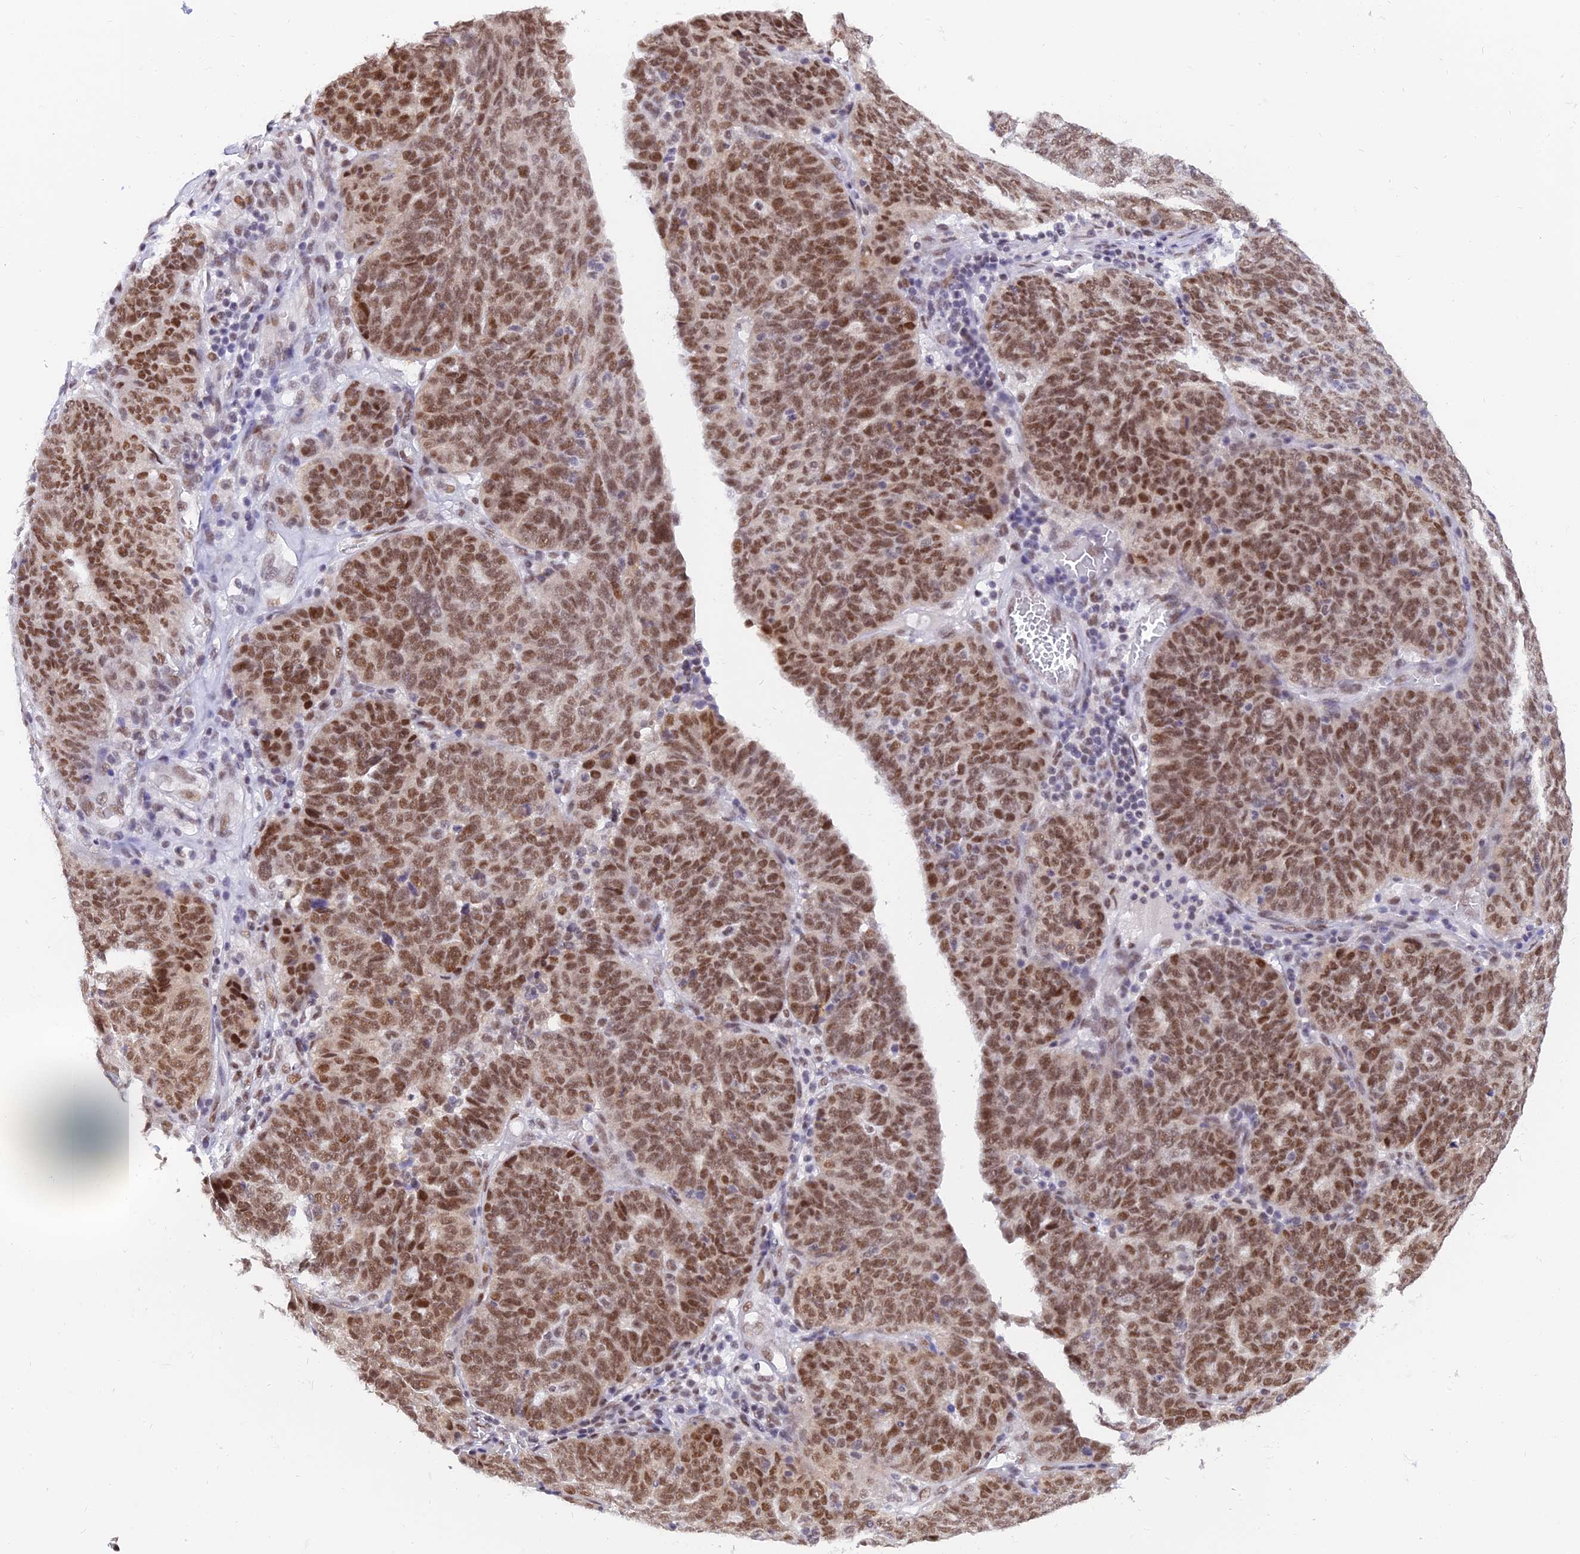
{"staining": {"intensity": "moderate", "quantity": ">75%", "location": "nuclear"}, "tissue": "ovarian cancer", "cell_type": "Tumor cells", "image_type": "cancer", "snomed": [{"axis": "morphology", "description": "Cystadenocarcinoma, serous, NOS"}, {"axis": "topography", "description": "Ovary"}], "caption": "This image displays ovarian cancer stained with IHC to label a protein in brown. The nuclear of tumor cells show moderate positivity for the protein. Nuclei are counter-stained blue.", "gene": "DPY30", "patient": {"sex": "female", "age": 59}}